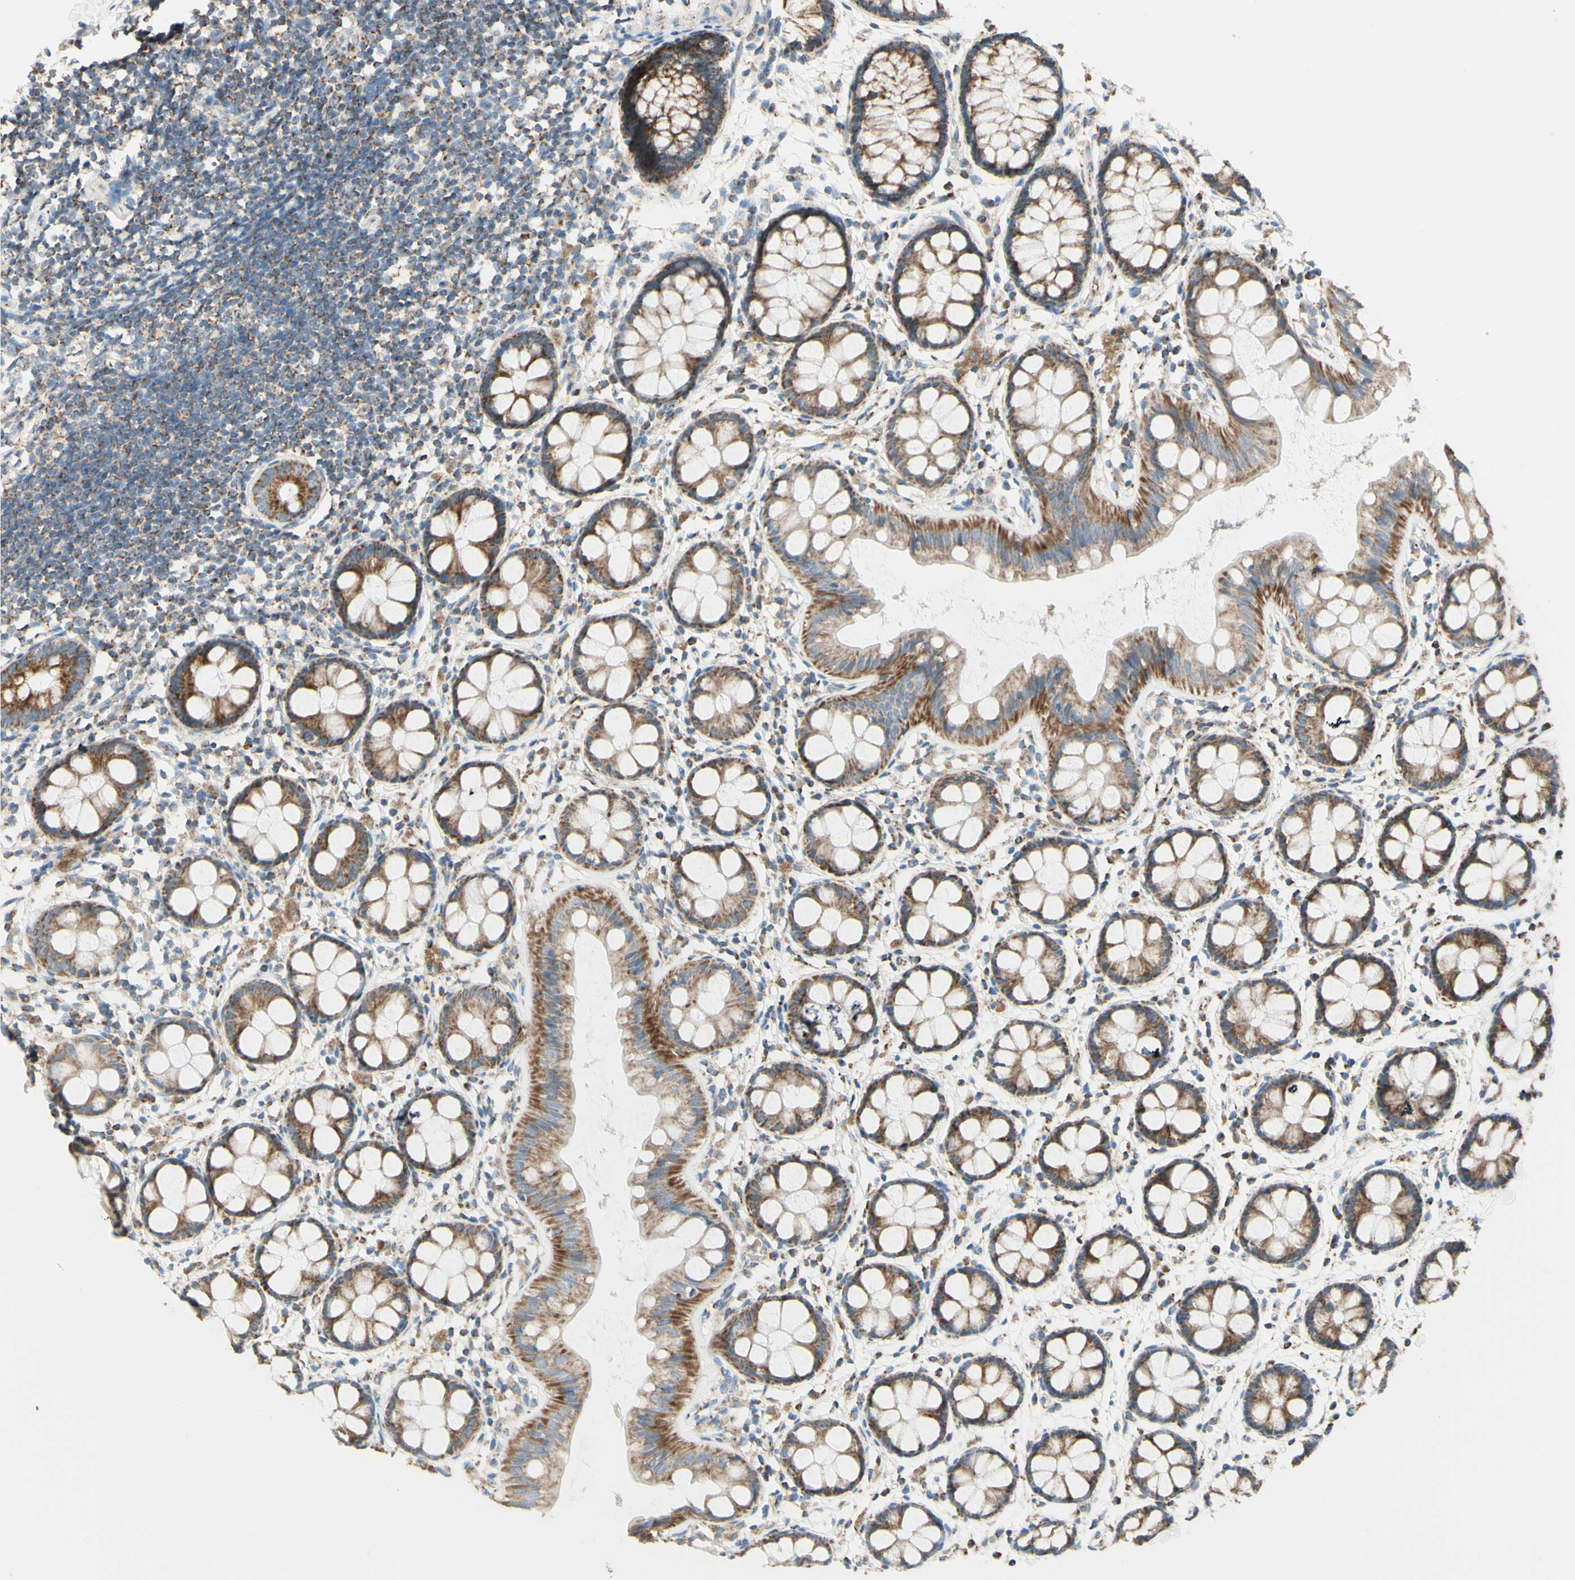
{"staining": {"intensity": "moderate", "quantity": ">75%", "location": "cytoplasmic/membranous"}, "tissue": "rectum", "cell_type": "Glandular cells", "image_type": "normal", "snomed": [{"axis": "morphology", "description": "Normal tissue, NOS"}, {"axis": "topography", "description": "Rectum"}], "caption": "Protein expression by immunohistochemistry exhibits moderate cytoplasmic/membranous positivity in about >75% of glandular cells in benign rectum. (brown staining indicates protein expression, while blue staining denotes nuclei).", "gene": "ARMC10", "patient": {"sex": "female", "age": 66}}